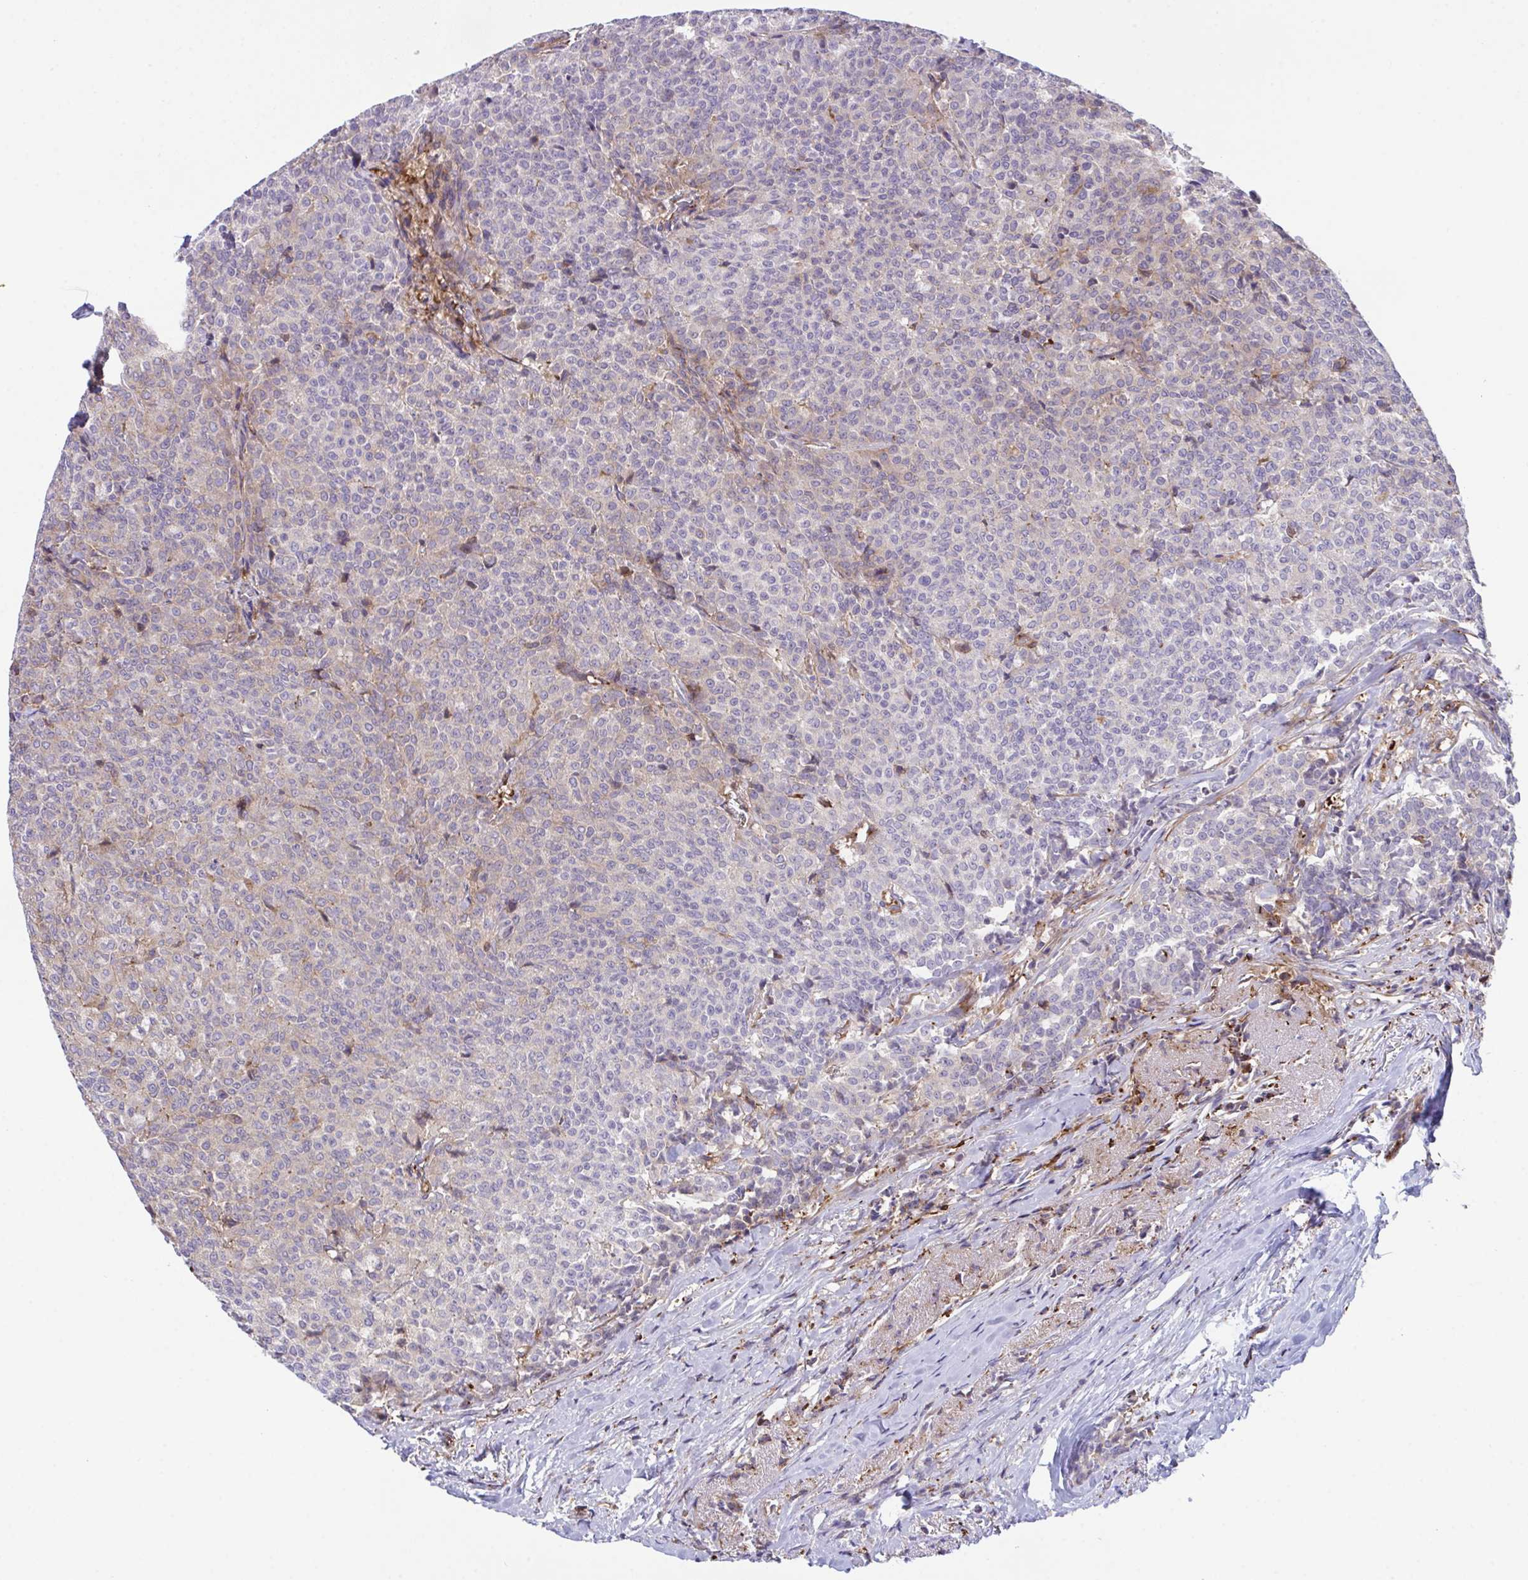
{"staining": {"intensity": "negative", "quantity": "none", "location": "none"}, "tissue": "breast cancer", "cell_type": "Tumor cells", "image_type": "cancer", "snomed": [{"axis": "morphology", "description": "Duct carcinoma"}, {"axis": "topography", "description": "Breast"}], "caption": "Tumor cells are negative for protein expression in human breast invasive ductal carcinoma.", "gene": "PPIH", "patient": {"sex": "female", "age": 91}}